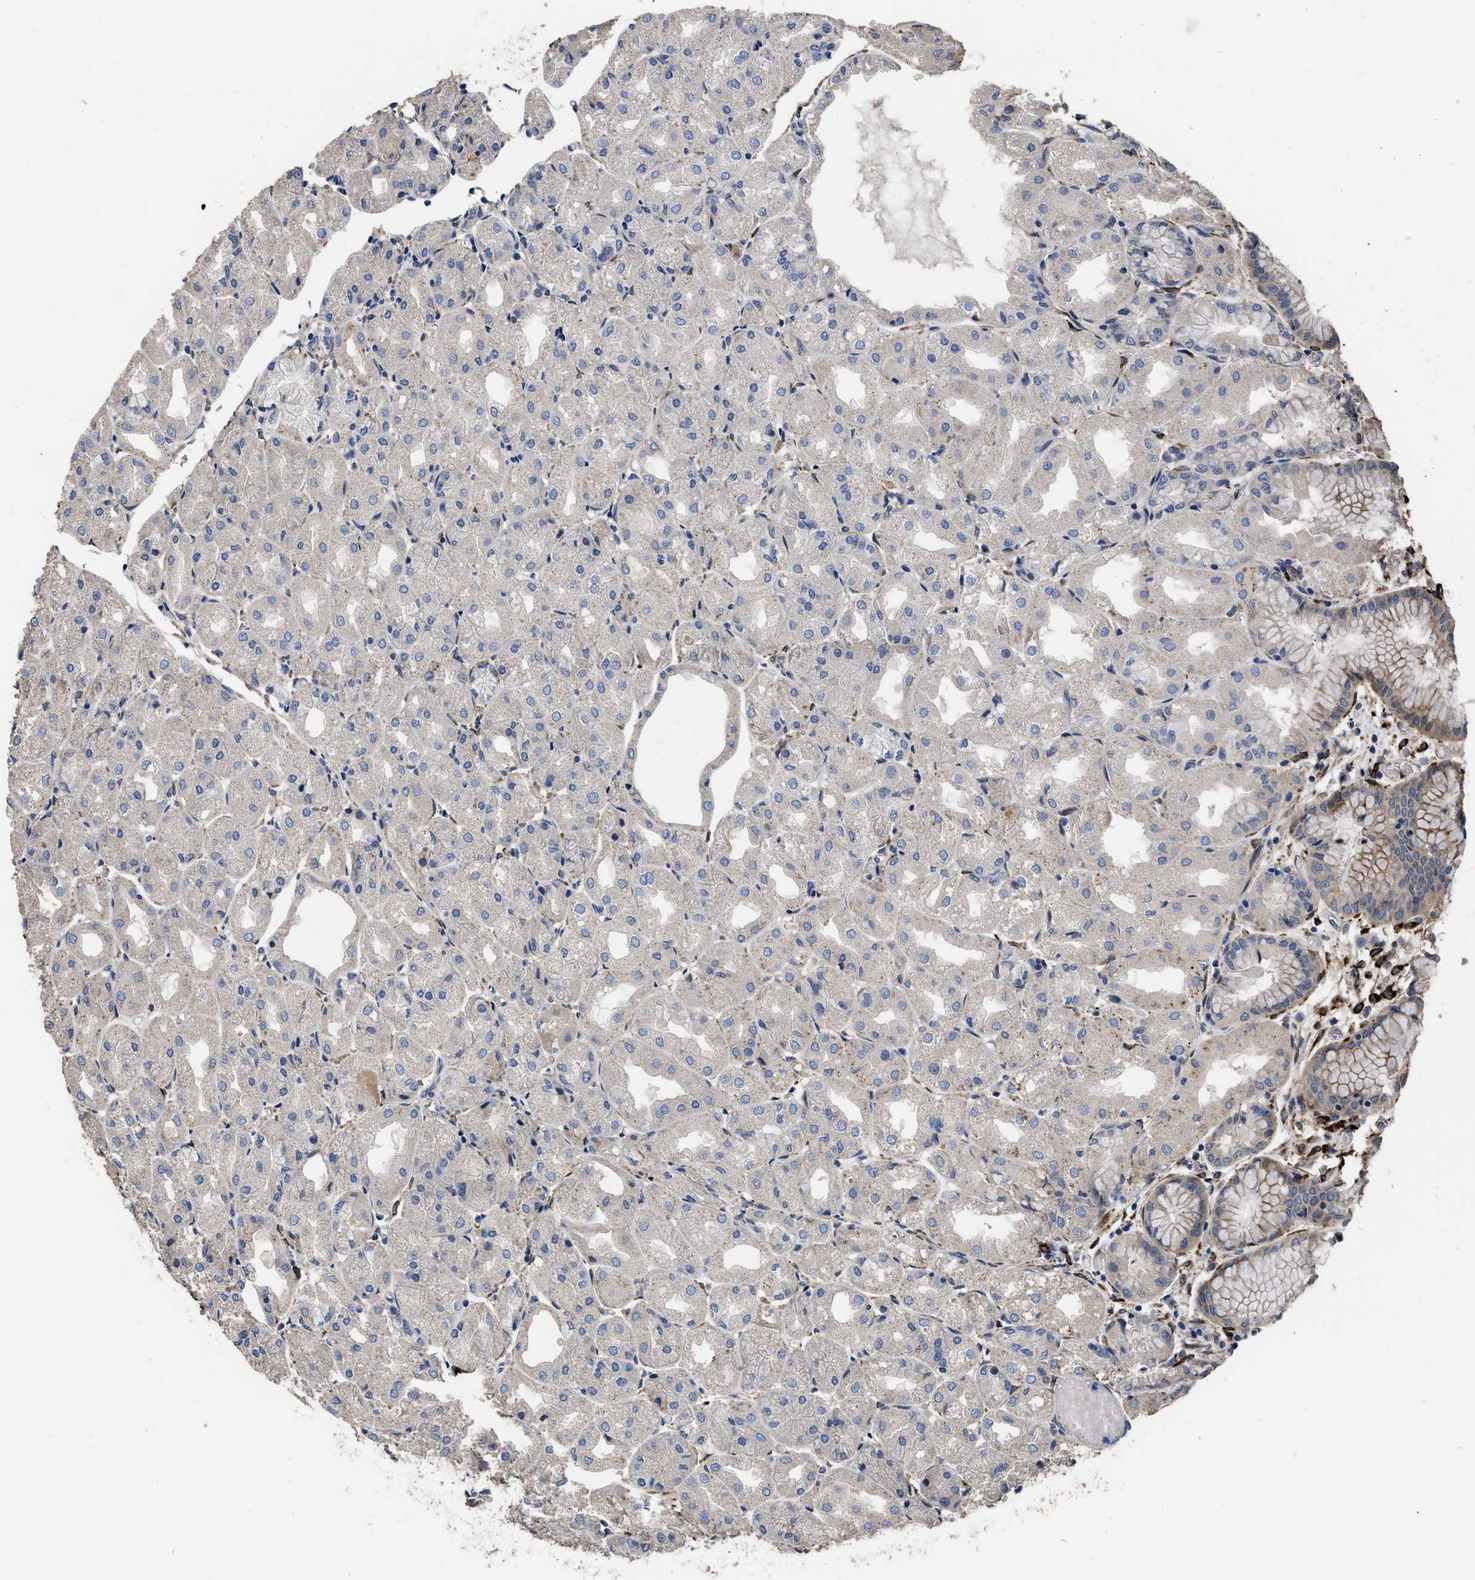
{"staining": {"intensity": "moderate", "quantity": "<25%", "location": "cytoplasmic/membranous"}, "tissue": "stomach", "cell_type": "Glandular cells", "image_type": "normal", "snomed": [{"axis": "morphology", "description": "Normal tissue, NOS"}, {"axis": "topography", "description": "Stomach, upper"}], "caption": "Immunohistochemistry (IHC) of normal stomach demonstrates low levels of moderate cytoplasmic/membranous positivity in approximately <25% of glandular cells. The protein is shown in brown color, while the nuclei are stained blue.", "gene": "SQLE", "patient": {"sex": "male", "age": 72}}